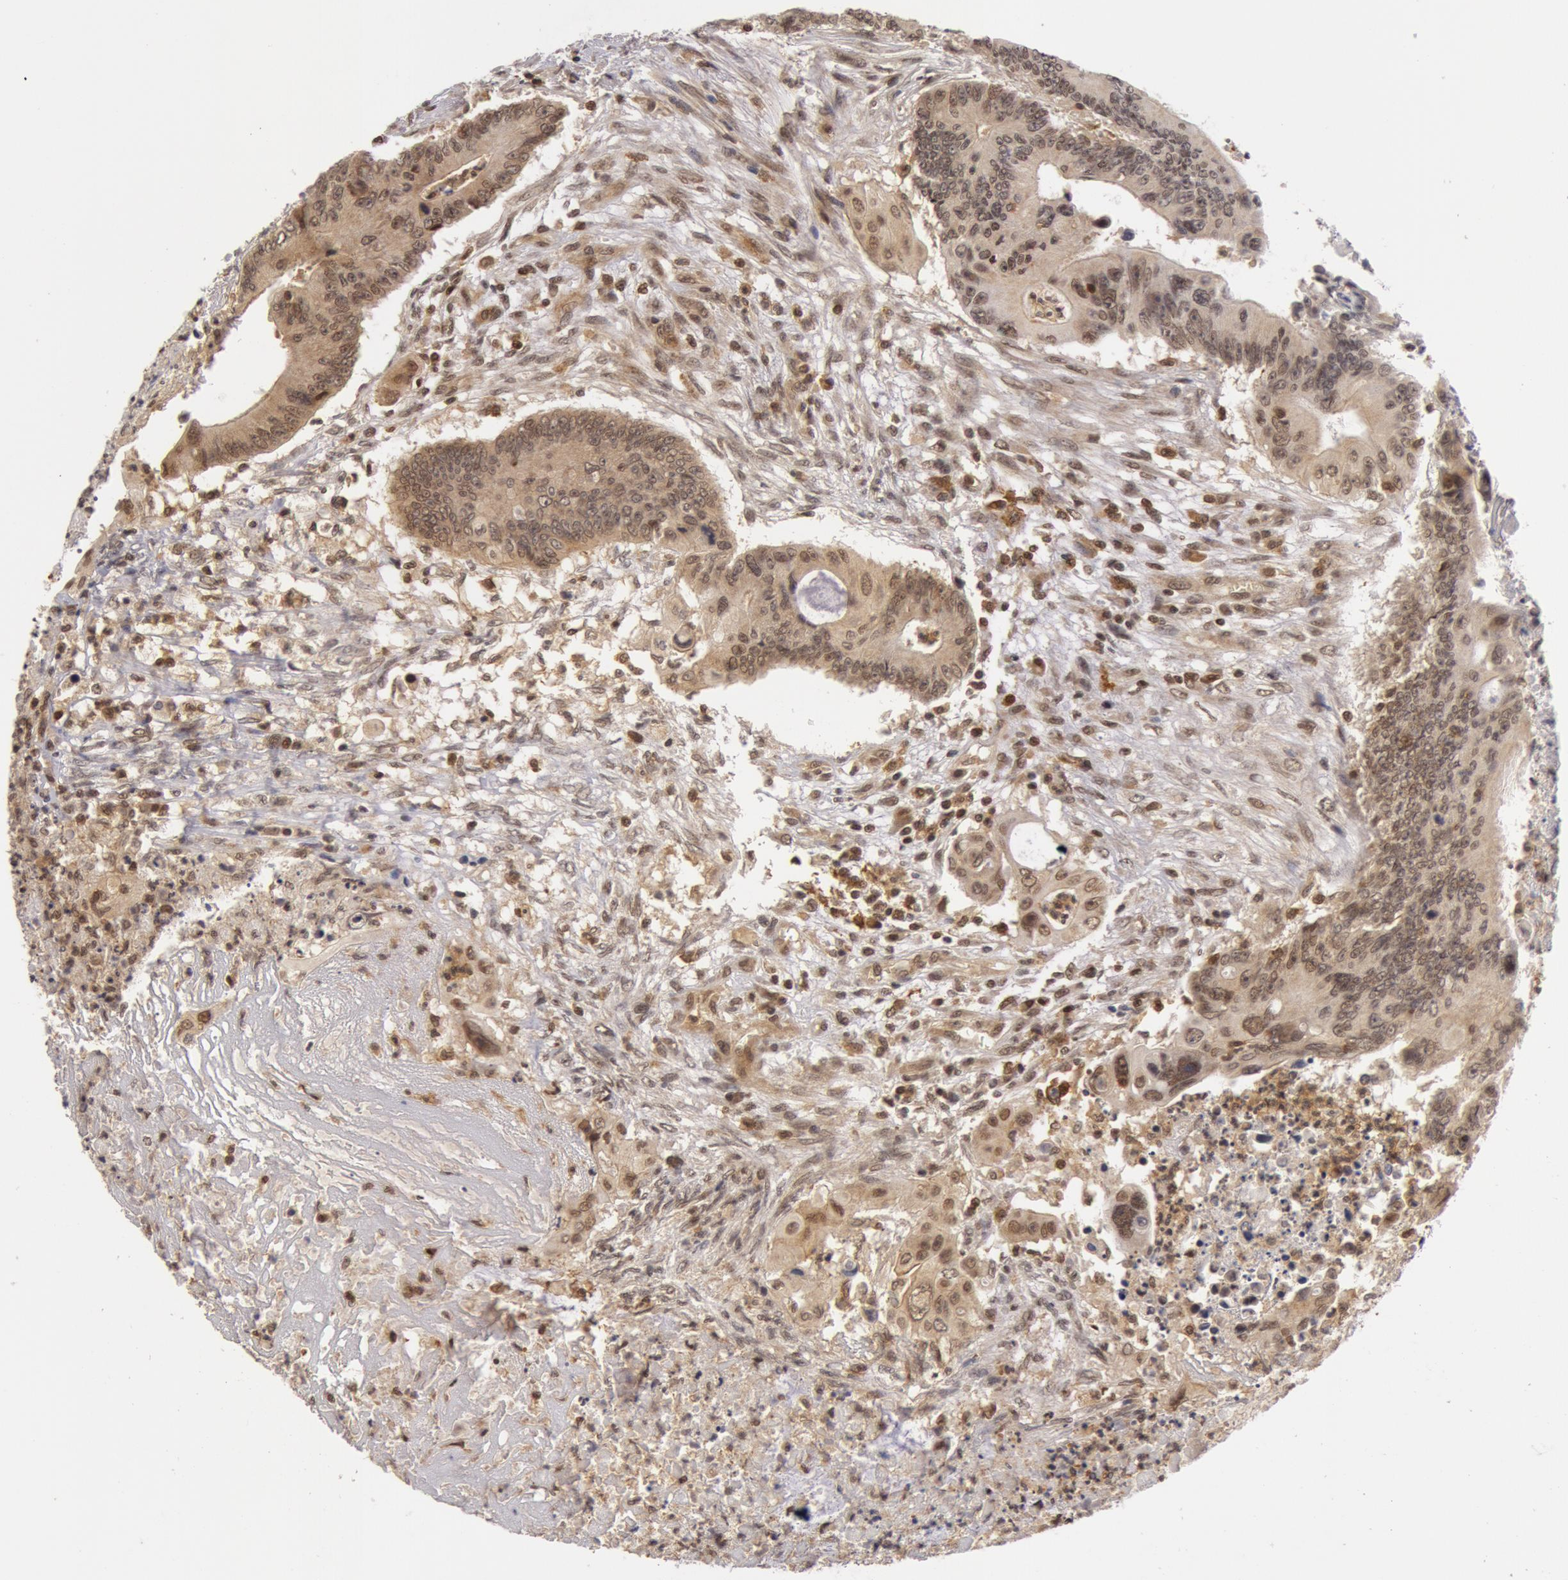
{"staining": {"intensity": "weak", "quantity": ">75%", "location": "cytoplasmic/membranous"}, "tissue": "colorectal cancer", "cell_type": "Tumor cells", "image_type": "cancer", "snomed": [{"axis": "morphology", "description": "Adenocarcinoma, NOS"}, {"axis": "topography", "description": "Colon"}], "caption": "Approximately >75% of tumor cells in colorectal adenocarcinoma display weak cytoplasmic/membranous protein positivity as visualized by brown immunohistochemical staining.", "gene": "ZNF350", "patient": {"sex": "male", "age": 65}}